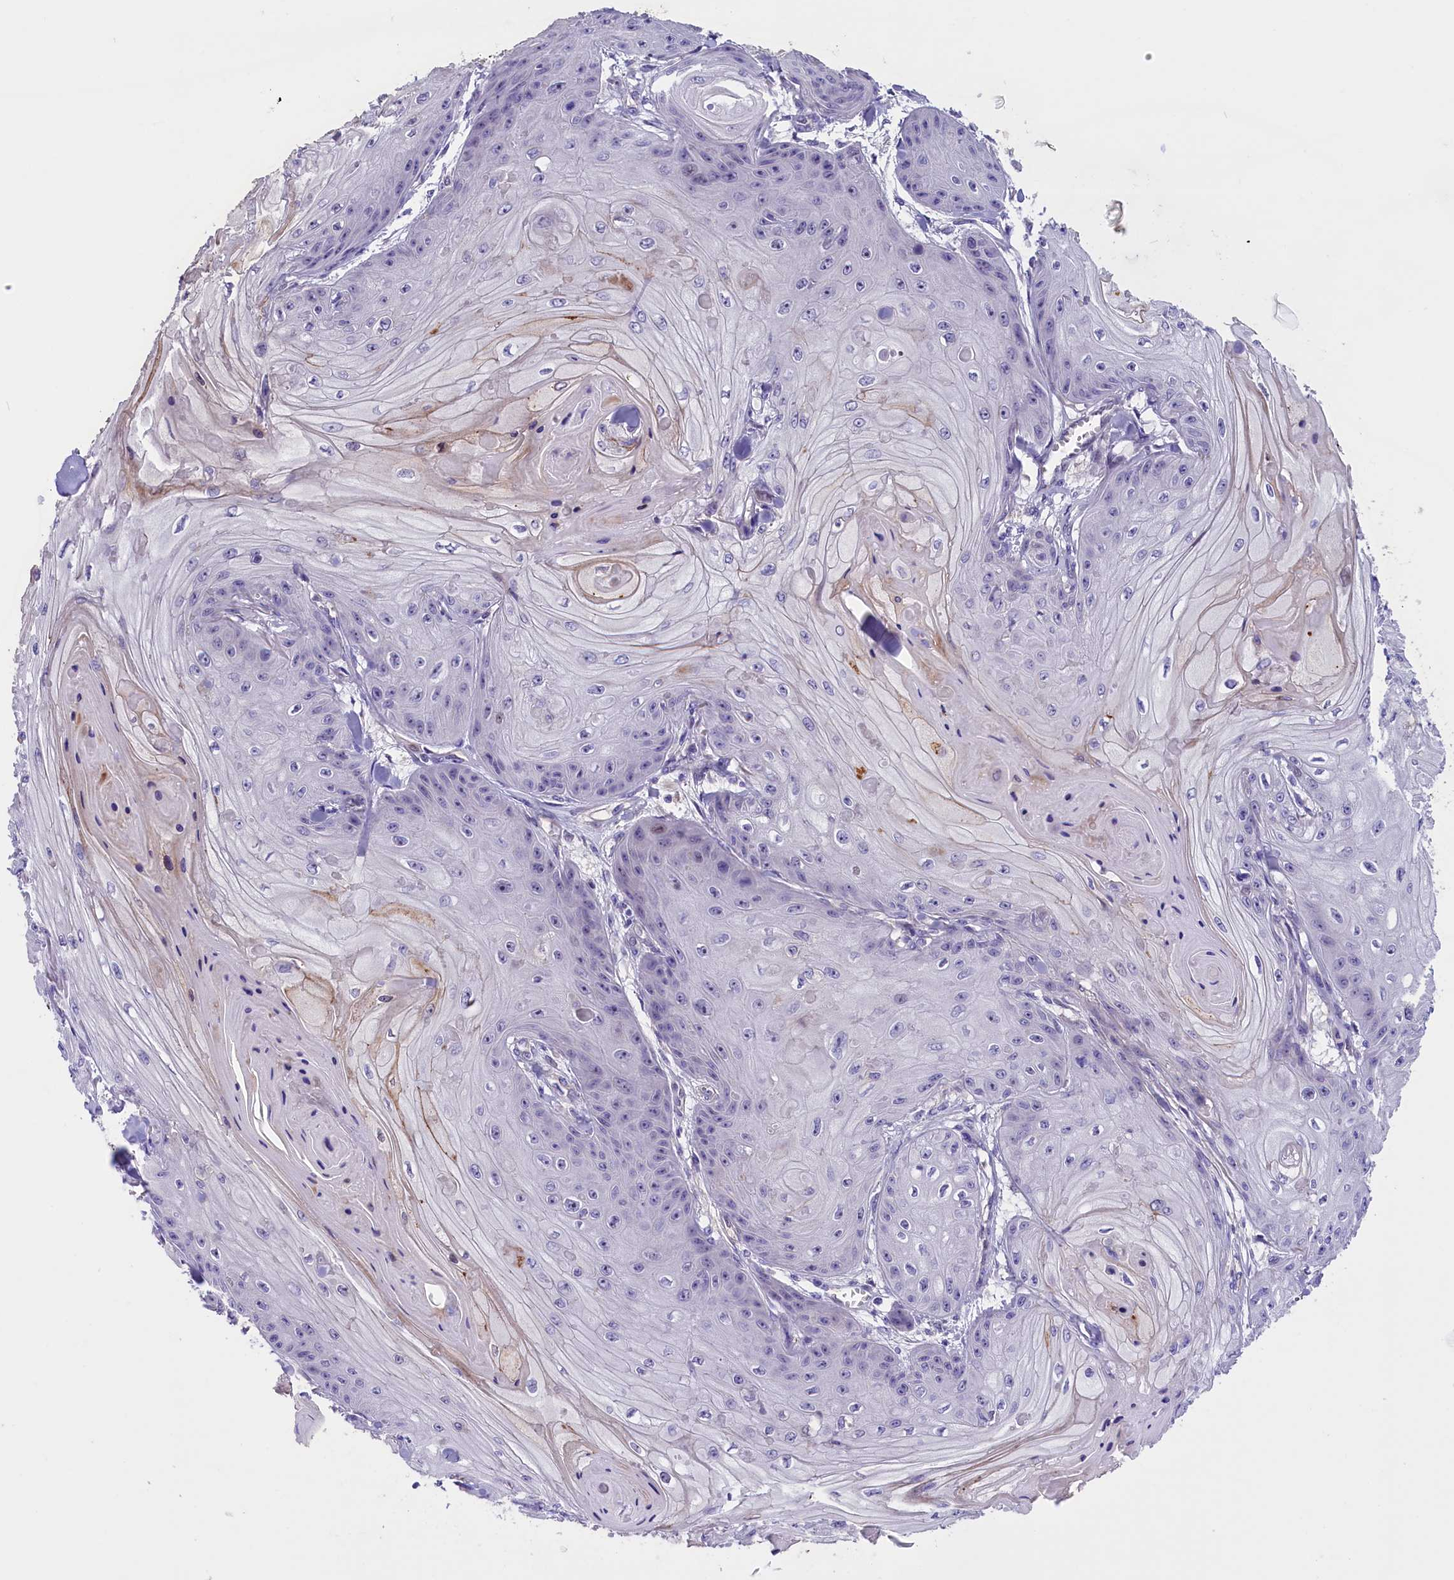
{"staining": {"intensity": "negative", "quantity": "none", "location": "none"}, "tissue": "skin cancer", "cell_type": "Tumor cells", "image_type": "cancer", "snomed": [{"axis": "morphology", "description": "Squamous cell carcinoma, NOS"}, {"axis": "topography", "description": "Skin"}], "caption": "The immunohistochemistry (IHC) micrograph has no significant staining in tumor cells of skin cancer tissue.", "gene": "CCDC32", "patient": {"sex": "male", "age": 74}}